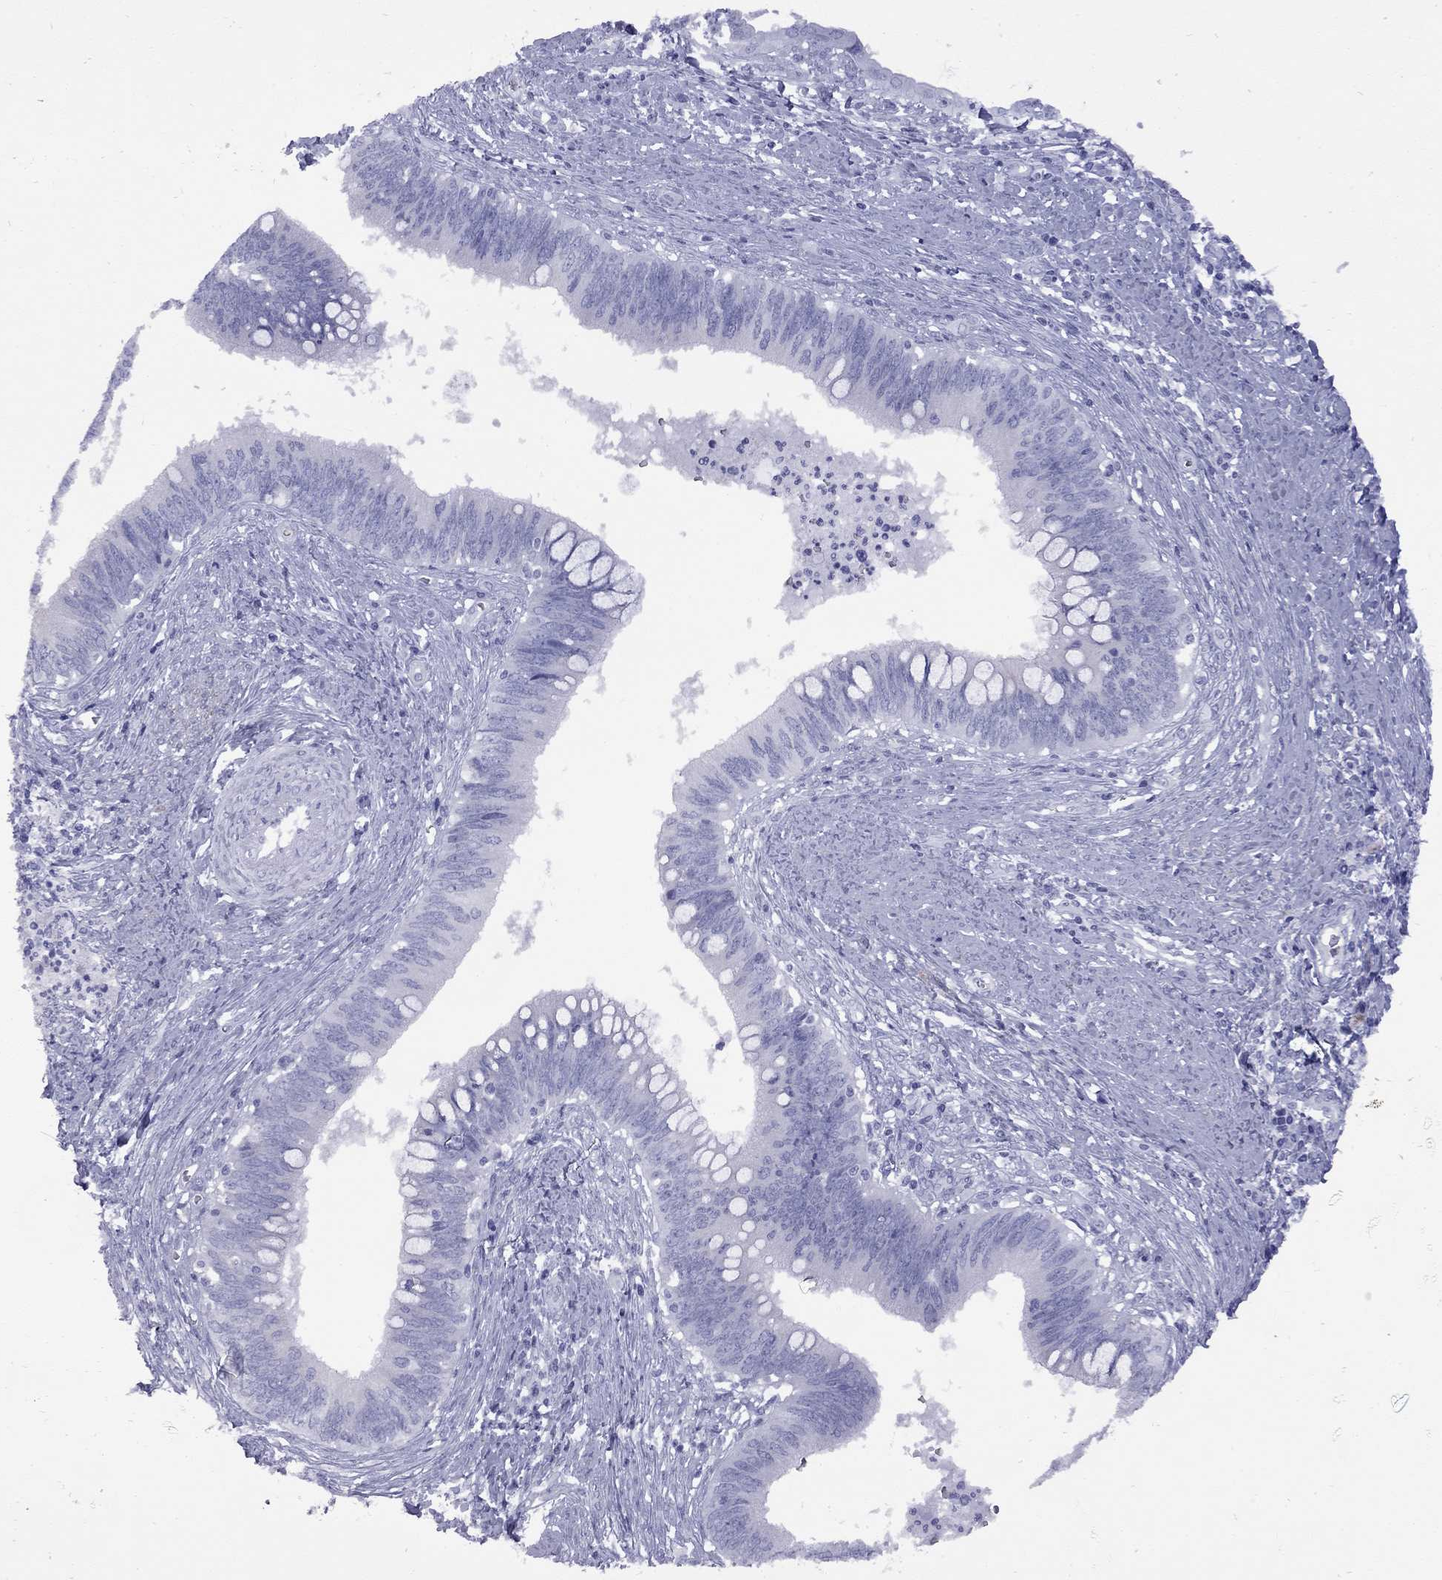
{"staining": {"intensity": "negative", "quantity": "none", "location": "none"}, "tissue": "cervical cancer", "cell_type": "Tumor cells", "image_type": "cancer", "snomed": [{"axis": "morphology", "description": "Adenocarcinoma, NOS"}, {"axis": "topography", "description": "Cervix"}], "caption": "An image of adenocarcinoma (cervical) stained for a protein displays no brown staining in tumor cells.", "gene": "EPPIN", "patient": {"sex": "female", "age": 42}}